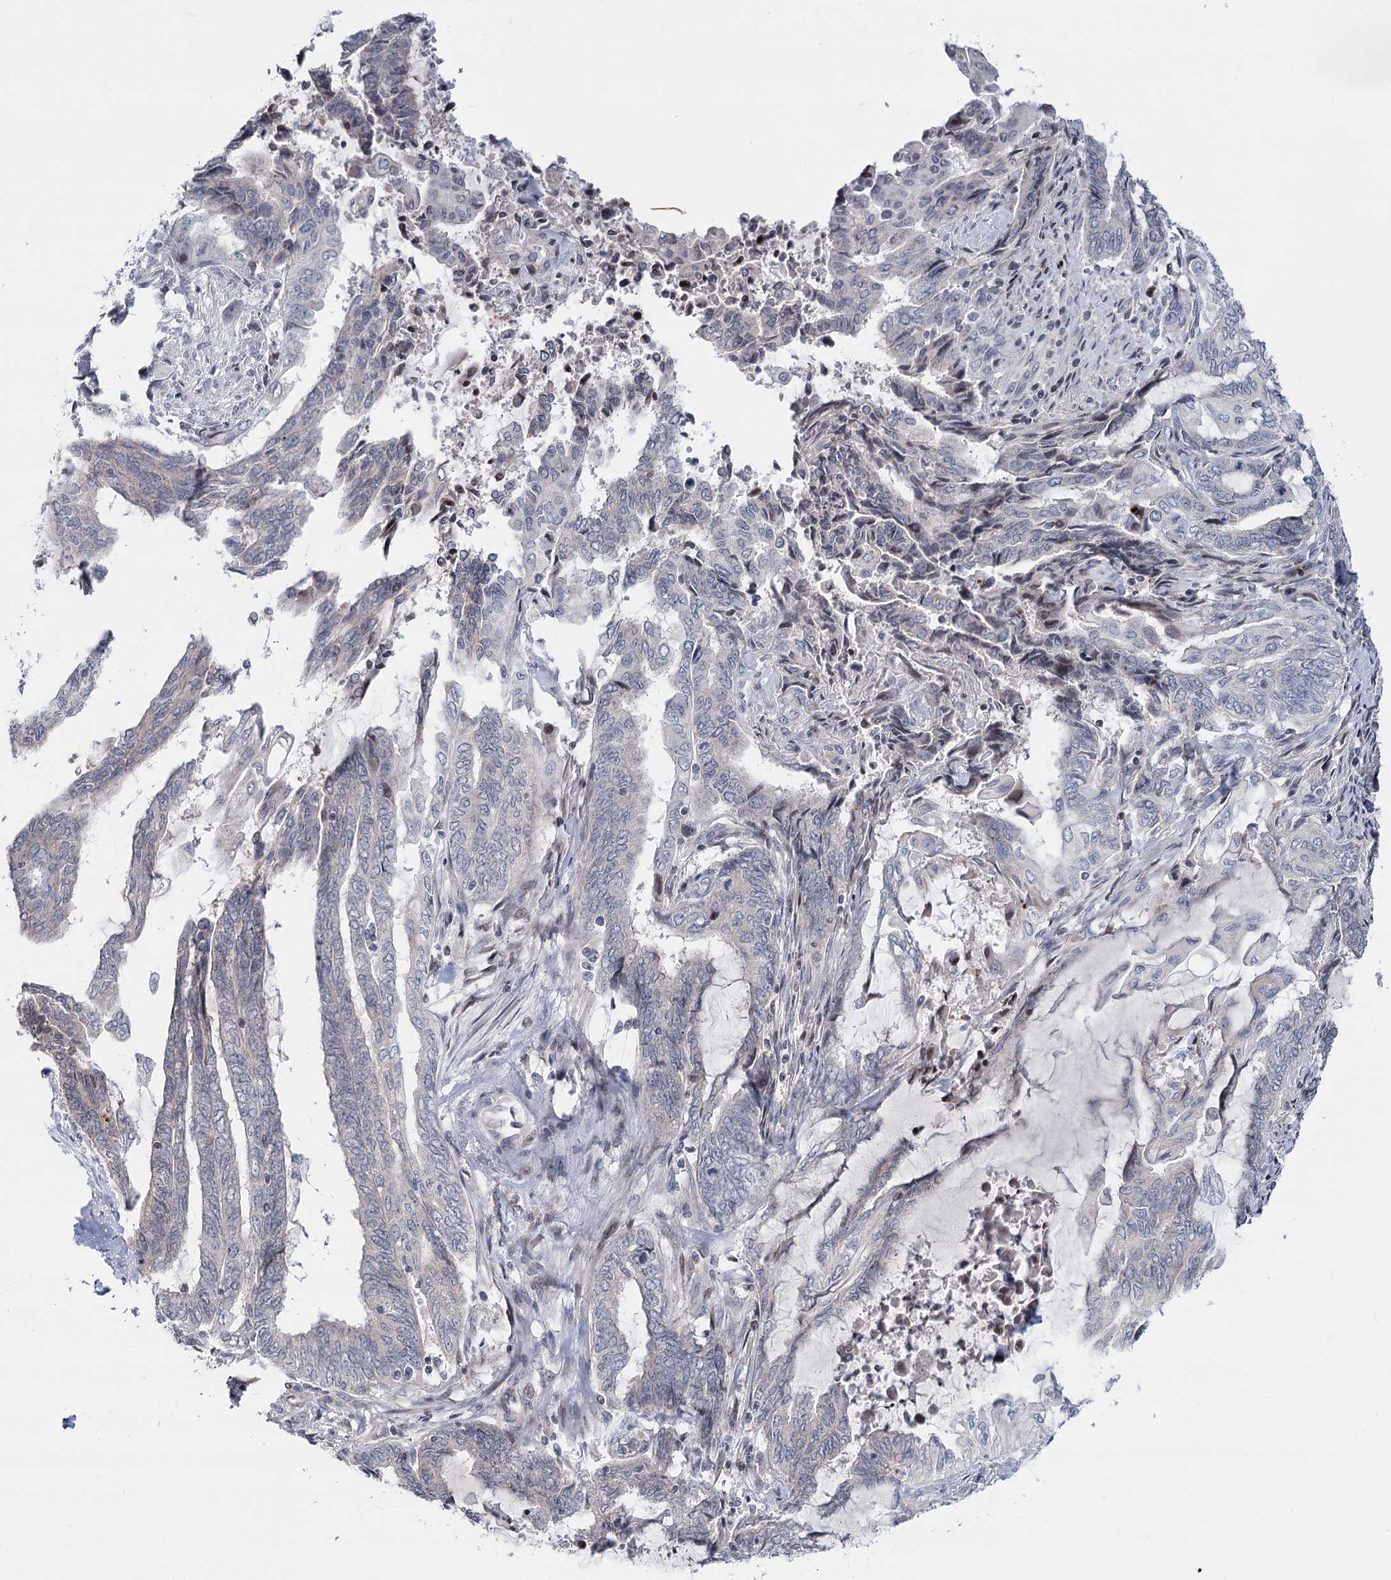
{"staining": {"intensity": "negative", "quantity": "none", "location": "none"}, "tissue": "endometrial cancer", "cell_type": "Tumor cells", "image_type": "cancer", "snomed": [{"axis": "morphology", "description": "Adenocarcinoma, NOS"}, {"axis": "topography", "description": "Uterus"}, {"axis": "topography", "description": "Endometrium"}], "caption": "Photomicrograph shows no significant protein expression in tumor cells of endometrial cancer (adenocarcinoma).", "gene": "PTGR1", "patient": {"sex": "female", "age": 70}}